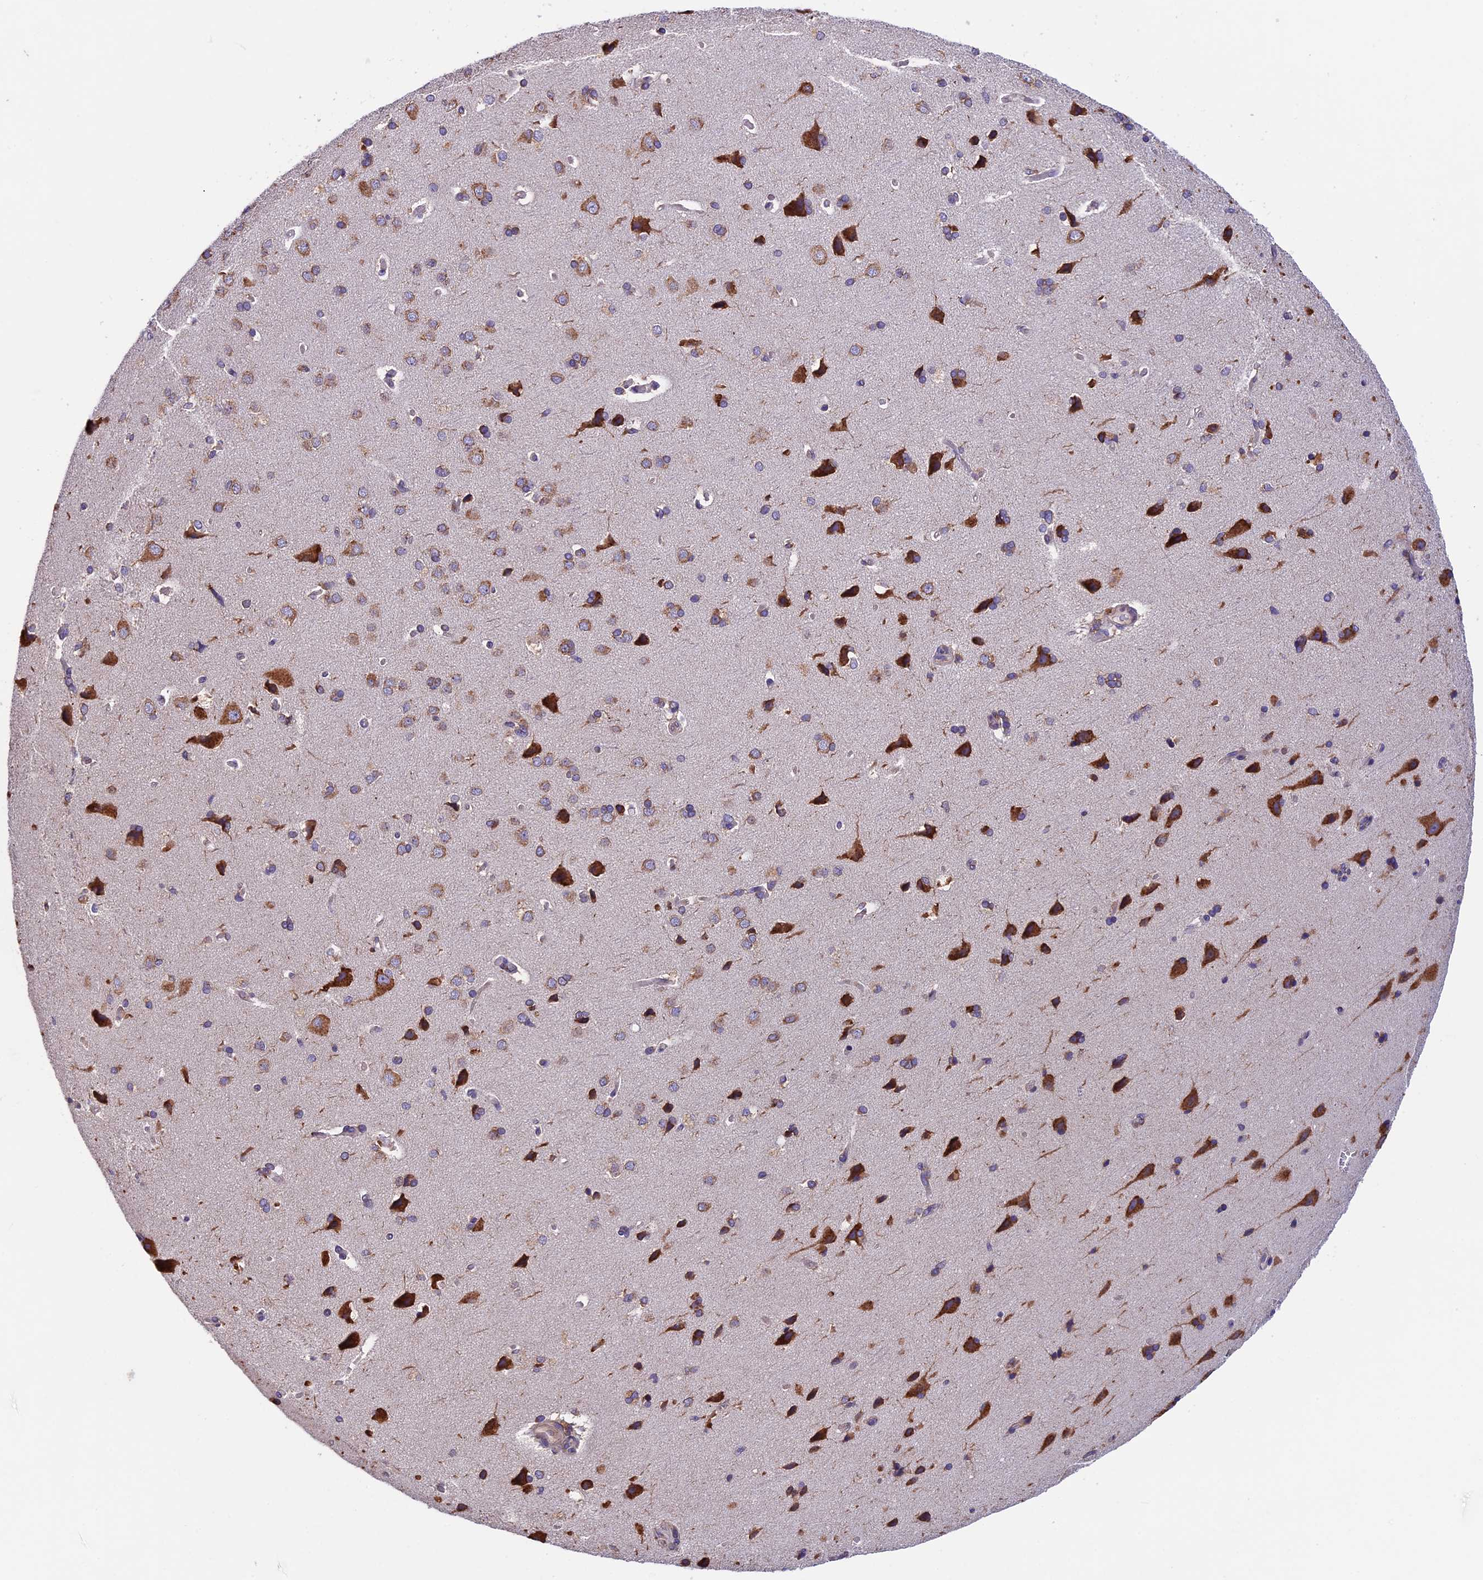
{"staining": {"intensity": "weak", "quantity": ">75%", "location": "cytoplasmic/membranous"}, "tissue": "cerebral cortex", "cell_type": "Endothelial cells", "image_type": "normal", "snomed": [{"axis": "morphology", "description": "Normal tissue, NOS"}, {"axis": "topography", "description": "Cerebral cortex"}], "caption": "High-magnification brightfield microscopy of normal cerebral cortex stained with DAB (3,3'-diaminobenzidine) (brown) and counterstained with hematoxylin (blue). endothelial cells exhibit weak cytoplasmic/membranous staining is seen in approximately>75% of cells. (DAB (3,3'-diaminobenzidine) = brown stain, brightfield microscopy at high magnification).", "gene": "BTBD3", "patient": {"sex": "male", "age": 62}}